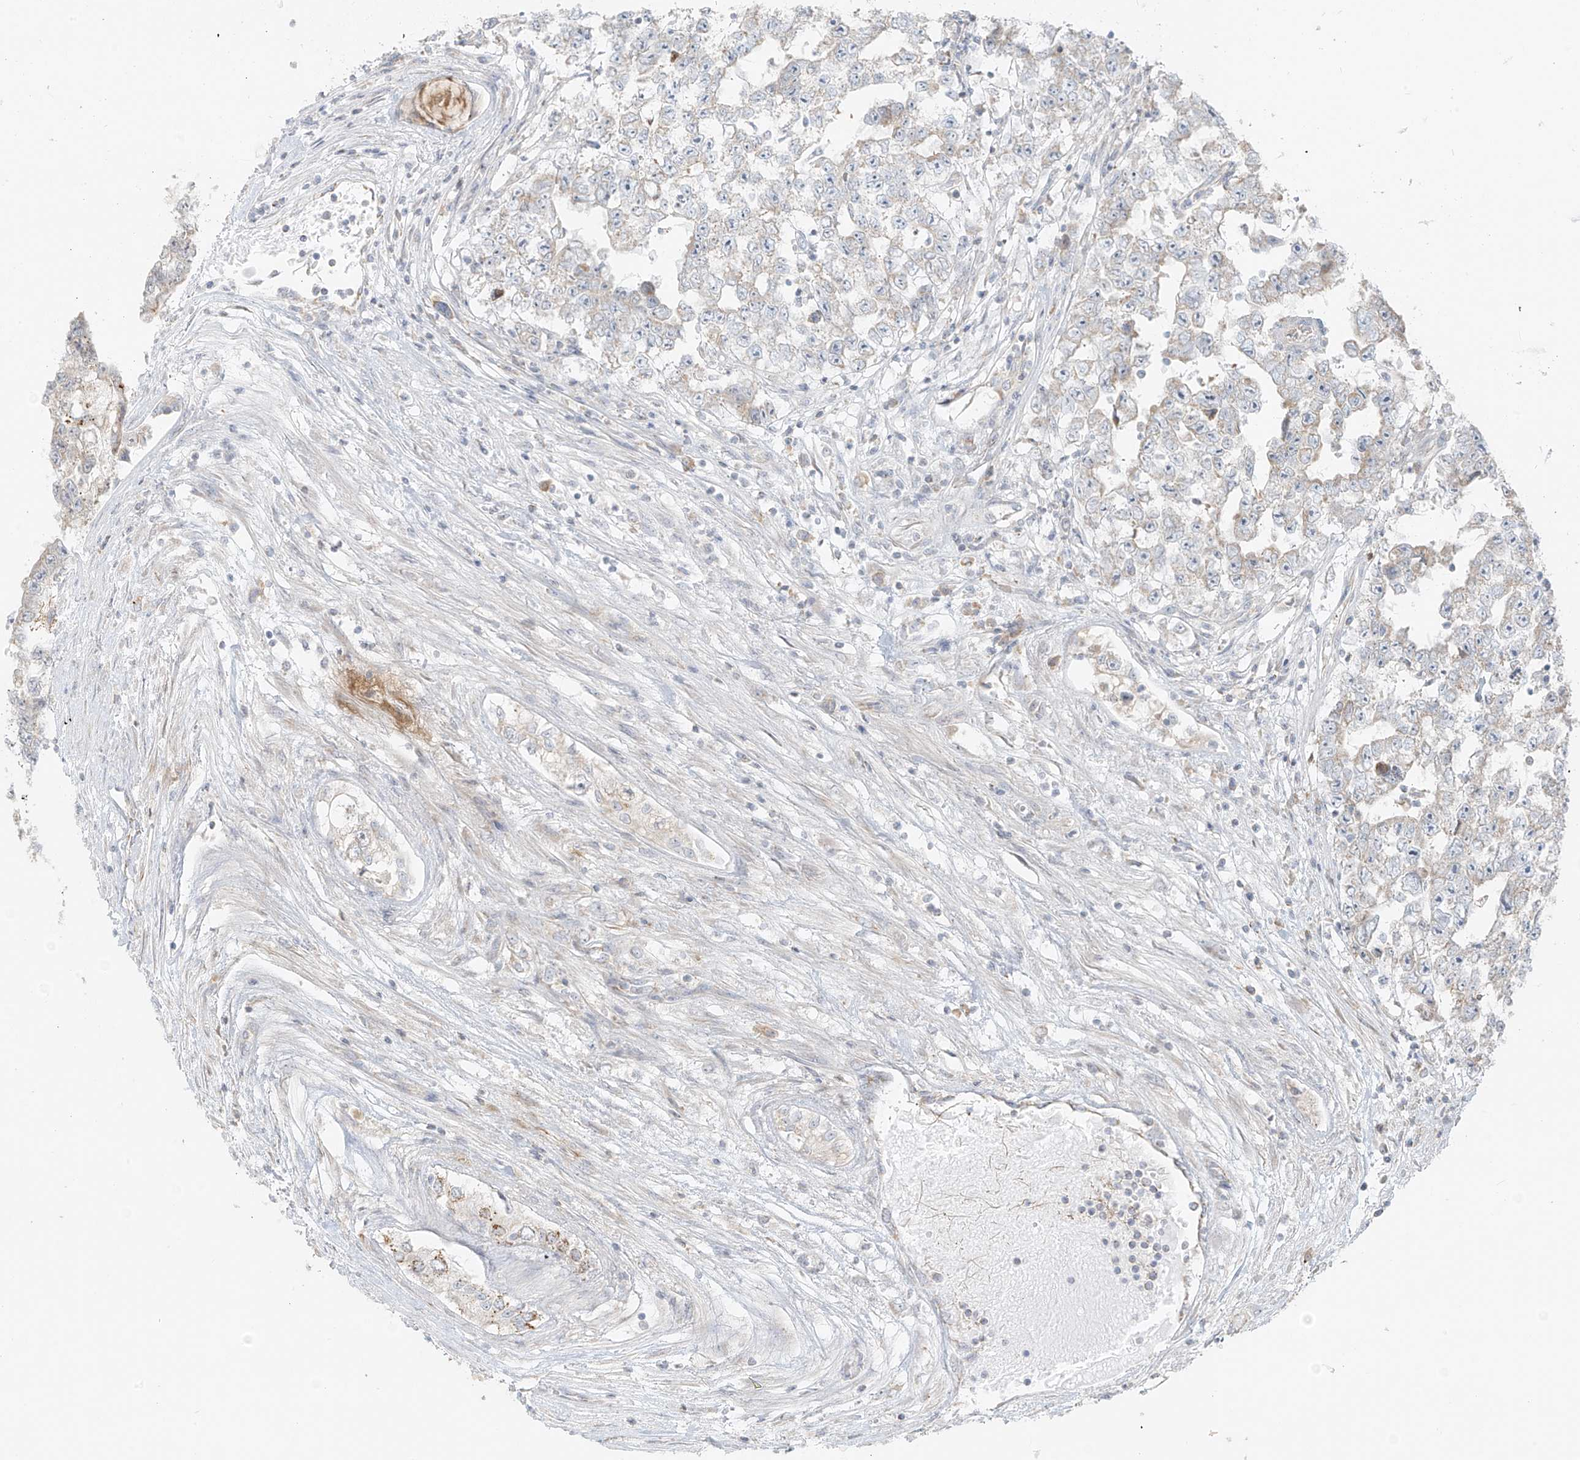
{"staining": {"intensity": "negative", "quantity": "none", "location": "none"}, "tissue": "testis cancer", "cell_type": "Tumor cells", "image_type": "cancer", "snomed": [{"axis": "morphology", "description": "Carcinoma, Embryonal, NOS"}, {"axis": "topography", "description": "Testis"}], "caption": "There is no significant expression in tumor cells of testis embryonal carcinoma.", "gene": "UST", "patient": {"sex": "male", "age": 25}}